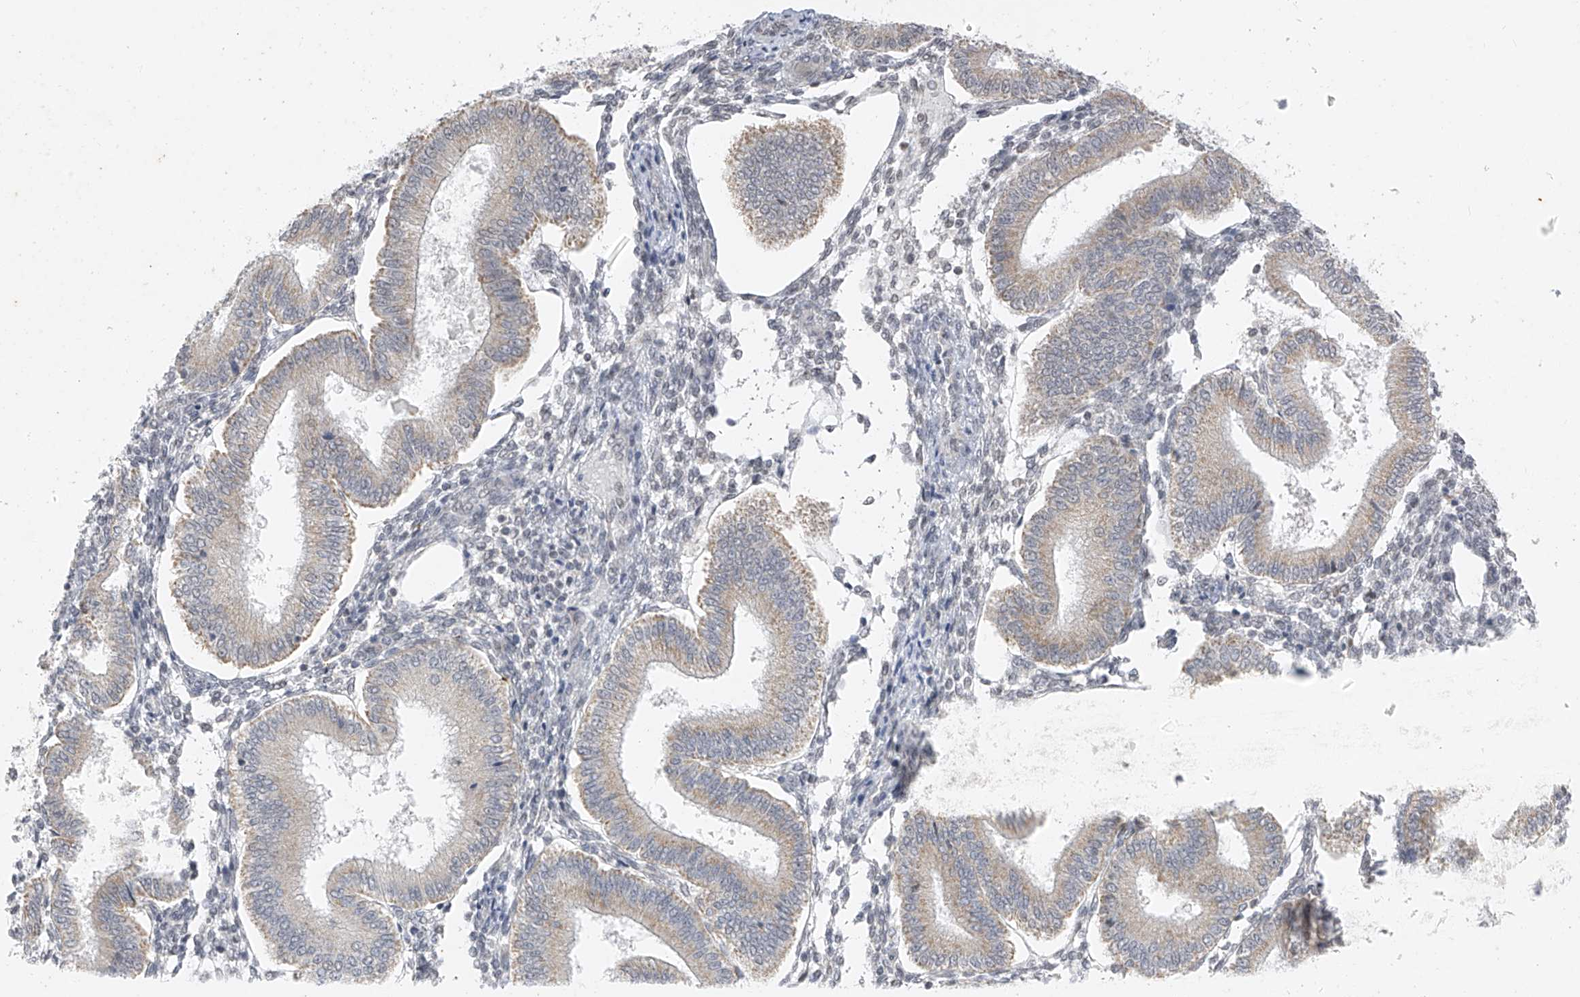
{"staining": {"intensity": "negative", "quantity": "none", "location": "none"}, "tissue": "endometrium", "cell_type": "Cells in endometrial stroma", "image_type": "normal", "snomed": [{"axis": "morphology", "description": "Normal tissue, NOS"}, {"axis": "topography", "description": "Endometrium"}], "caption": "IHC of benign human endometrium reveals no positivity in cells in endometrial stroma.", "gene": "DYRK1B", "patient": {"sex": "female", "age": 39}}